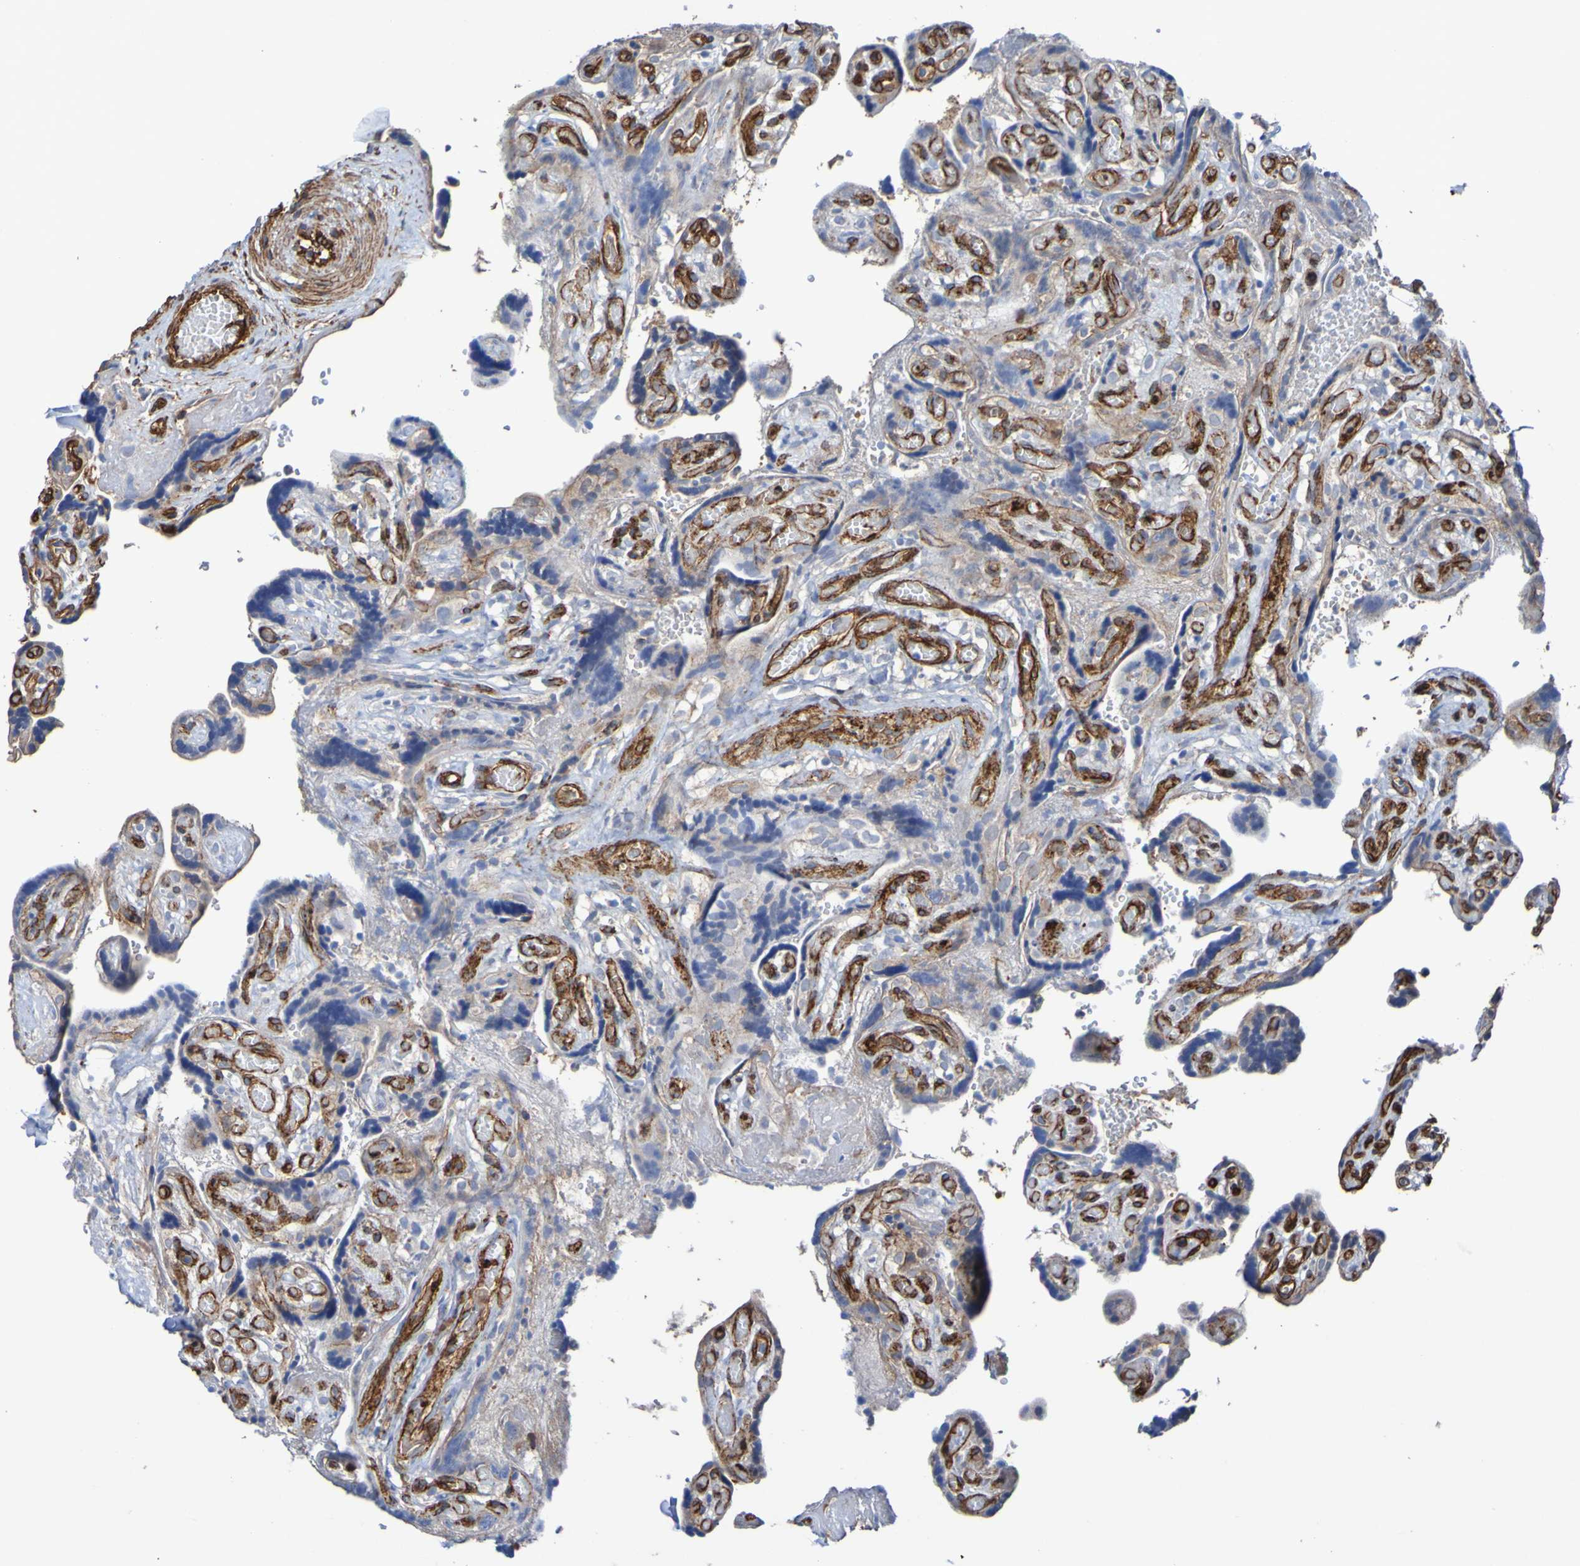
{"staining": {"intensity": "moderate", "quantity": ">75%", "location": "cytoplasmic/membranous"}, "tissue": "placenta", "cell_type": "Decidual cells", "image_type": "normal", "snomed": [{"axis": "morphology", "description": "Normal tissue, NOS"}, {"axis": "topography", "description": "Placenta"}], "caption": "Decidual cells display medium levels of moderate cytoplasmic/membranous staining in about >75% of cells in benign human placenta.", "gene": "ELMOD3", "patient": {"sex": "female", "age": 30}}